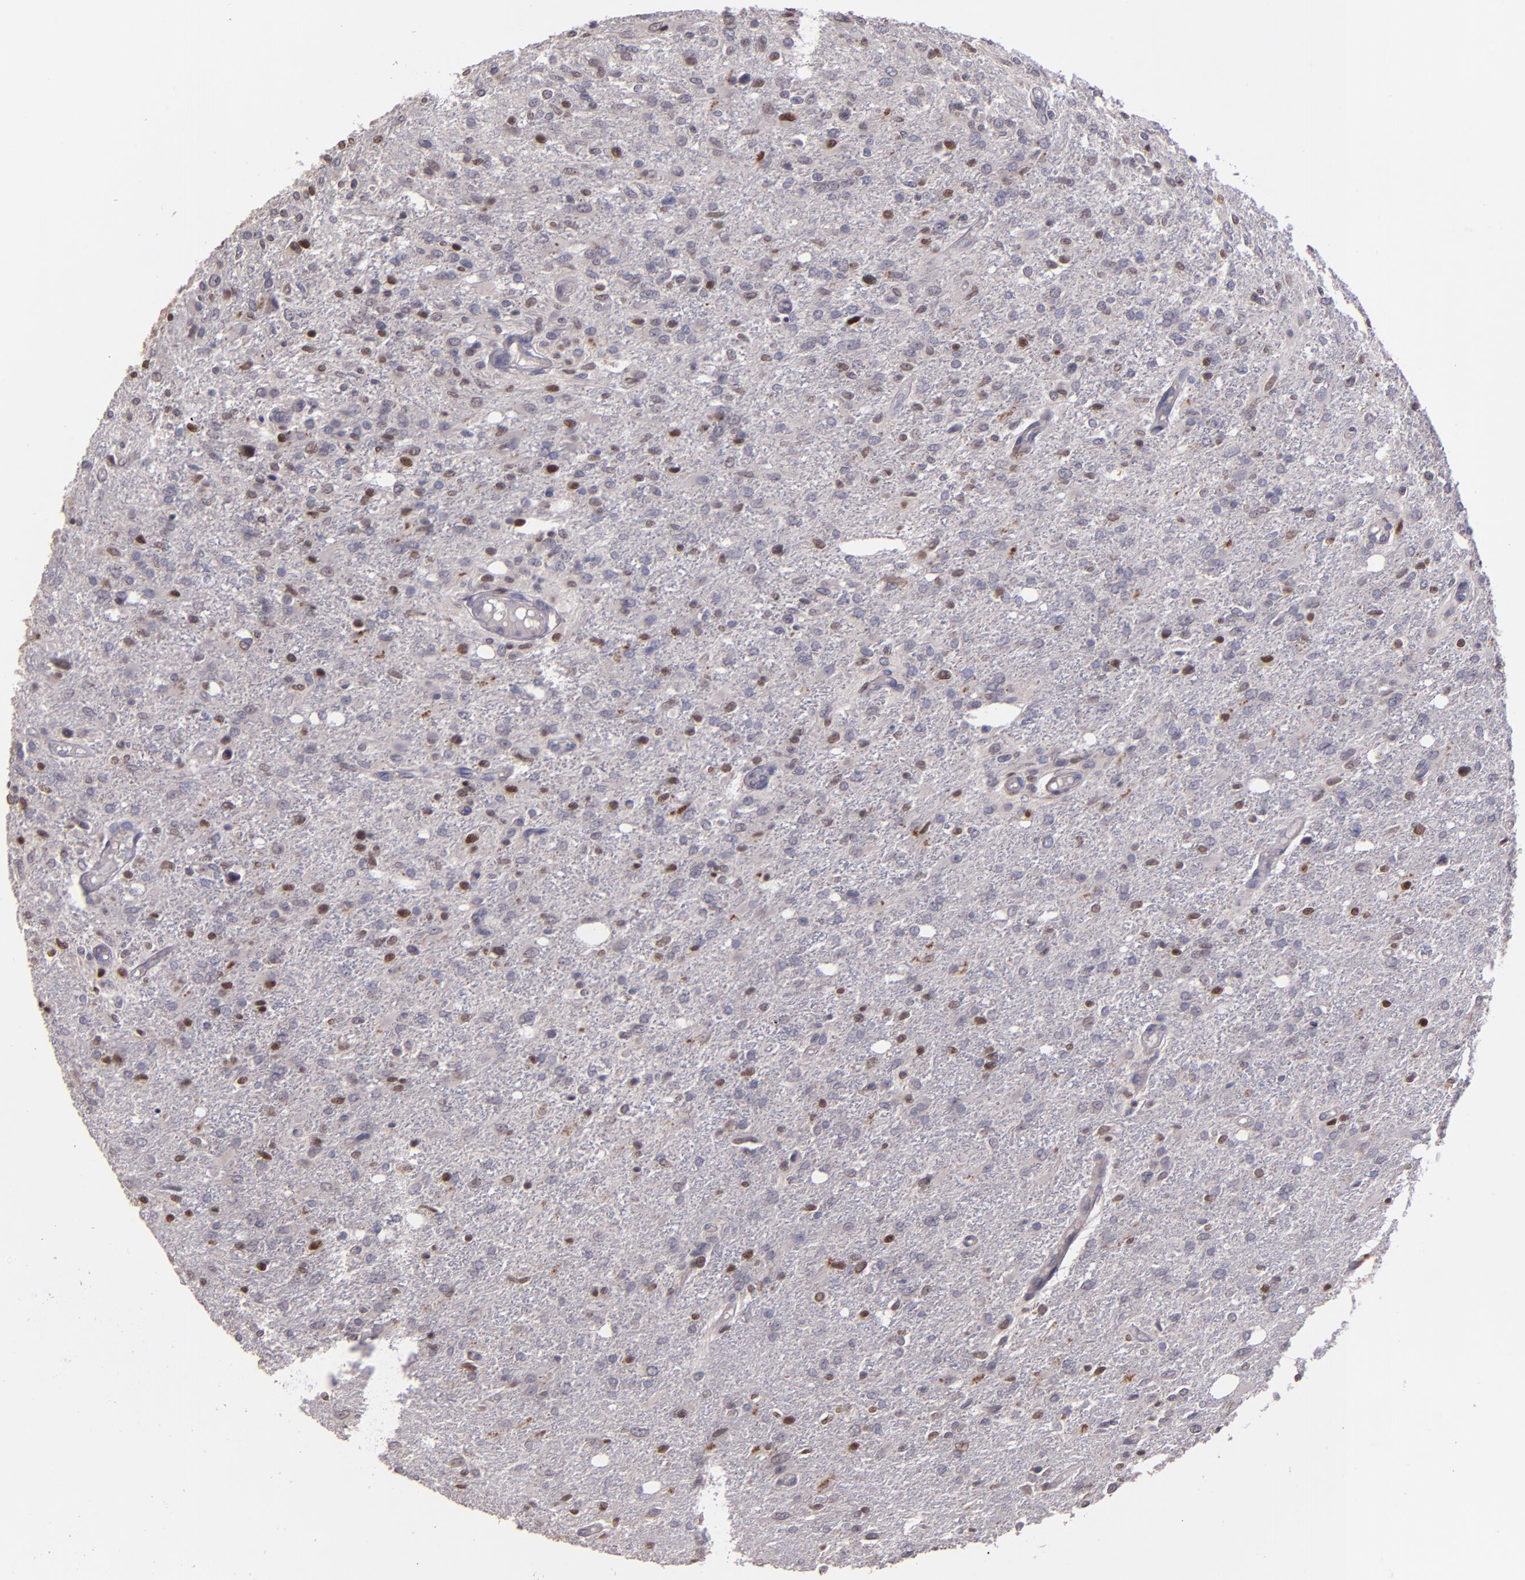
{"staining": {"intensity": "weak", "quantity": "25%-75%", "location": "nuclear"}, "tissue": "glioma", "cell_type": "Tumor cells", "image_type": "cancer", "snomed": [{"axis": "morphology", "description": "Glioma, malignant, High grade"}, {"axis": "topography", "description": "Cerebral cortex"}], "caption": "An immunohistochemistry micrograph of neoplastic tissue is shown. Protein staining in brown labels weak nuclear positivity in glioma within tumor cells.", "gene": "NUP62CL", "patient": {"sex": "male", "age": 76}}